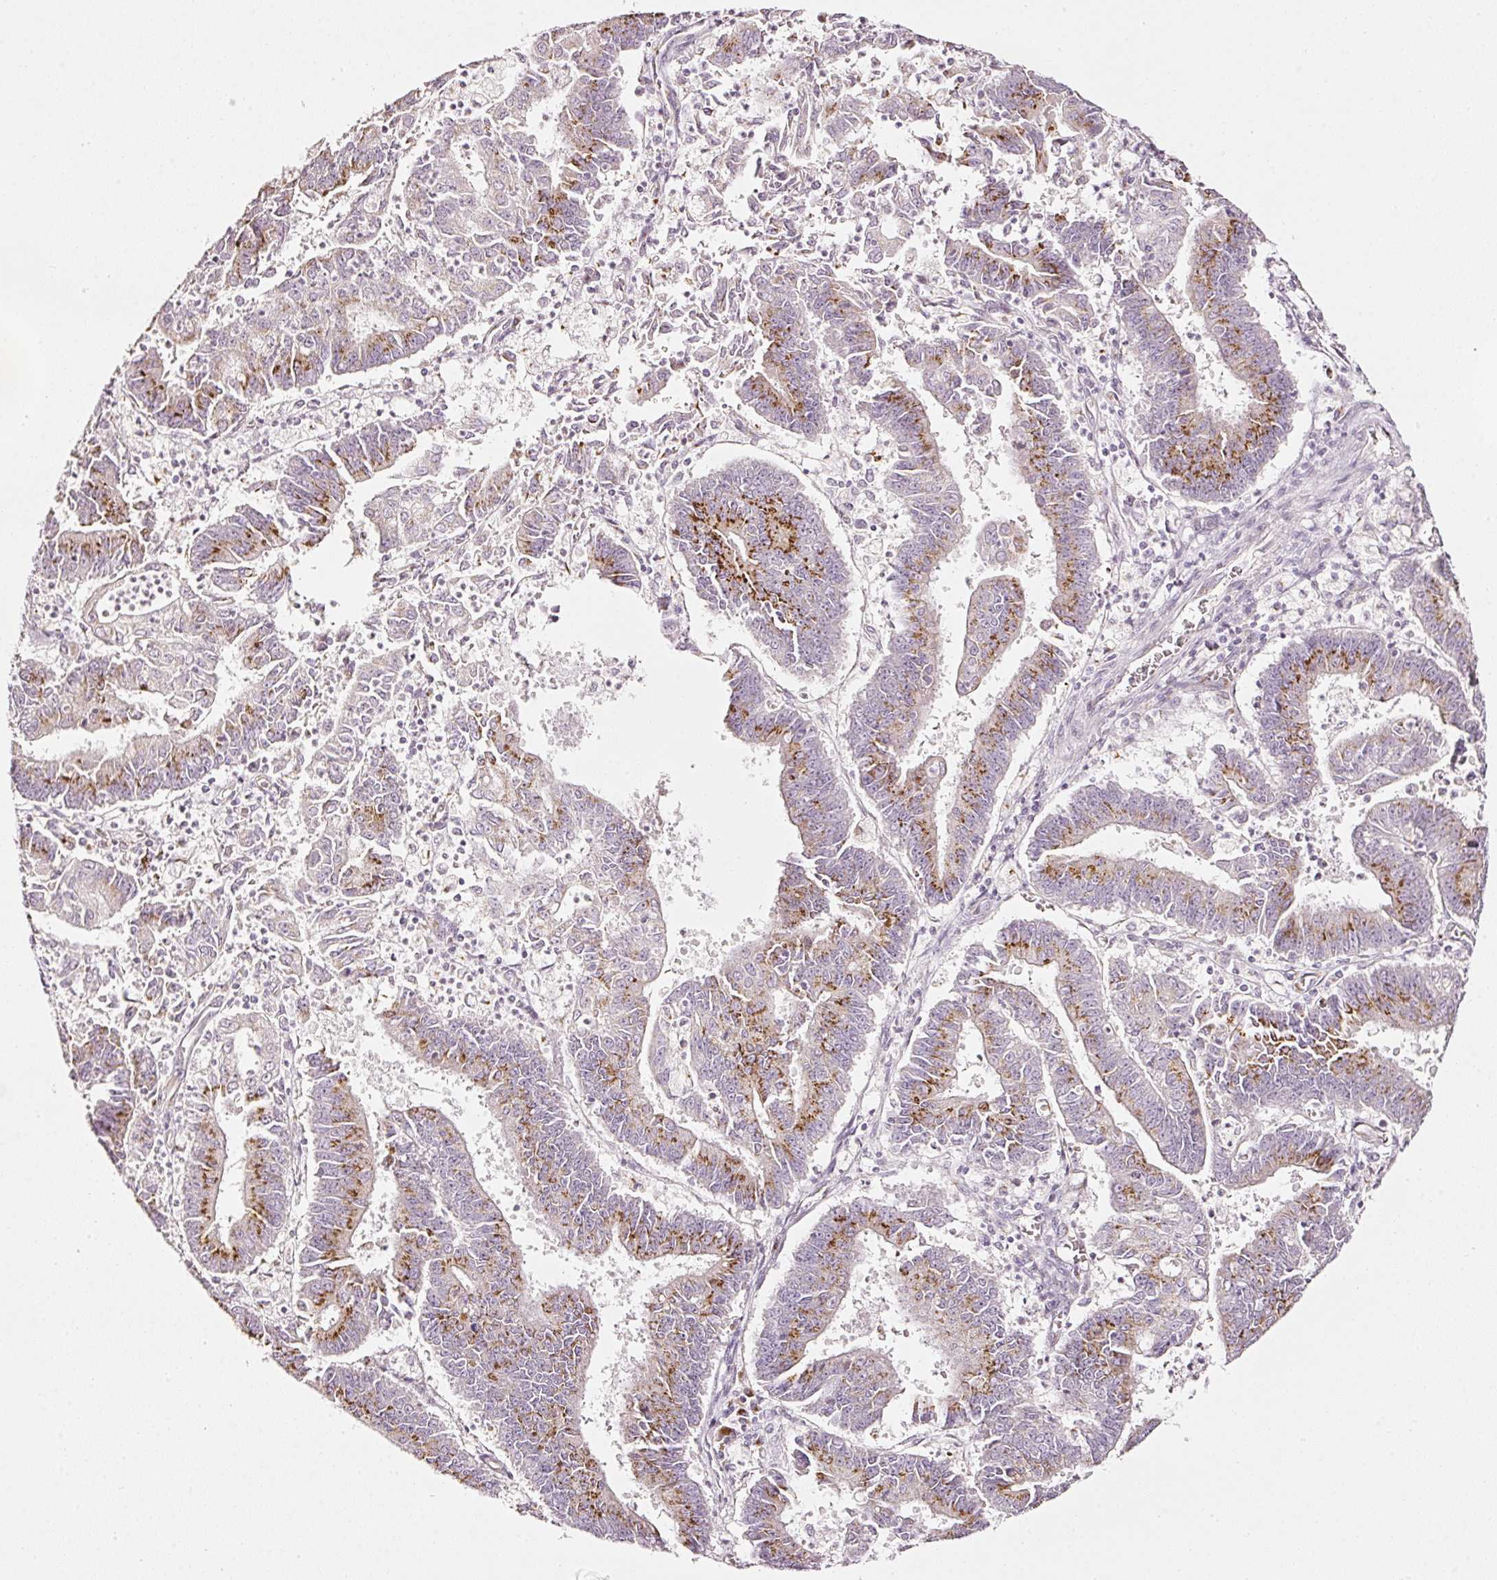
{"staining": {"intensity": "moderate", "quantity": ">75%", "location": "cytoplasmic/membranous"}, "tissue": "endometrial cancer", "cell_type": "Tumor cells", "image_type": "cancer", "snomed": [{"axis": "morphology", "description": "Adenocarcinoma, NOS"}, {"axis": "topography", "description": "Endometrium"}], "caption": "Tumor cells reveal medium levels of moderate cytoplasmic/membranous positivity in about >75% of cells in adenocarcinoma (endometrial). (IHC, brightfield microscopy, high magnification).", "gene": "SDF4", "patient": {"sex": "female", "age": 73}}